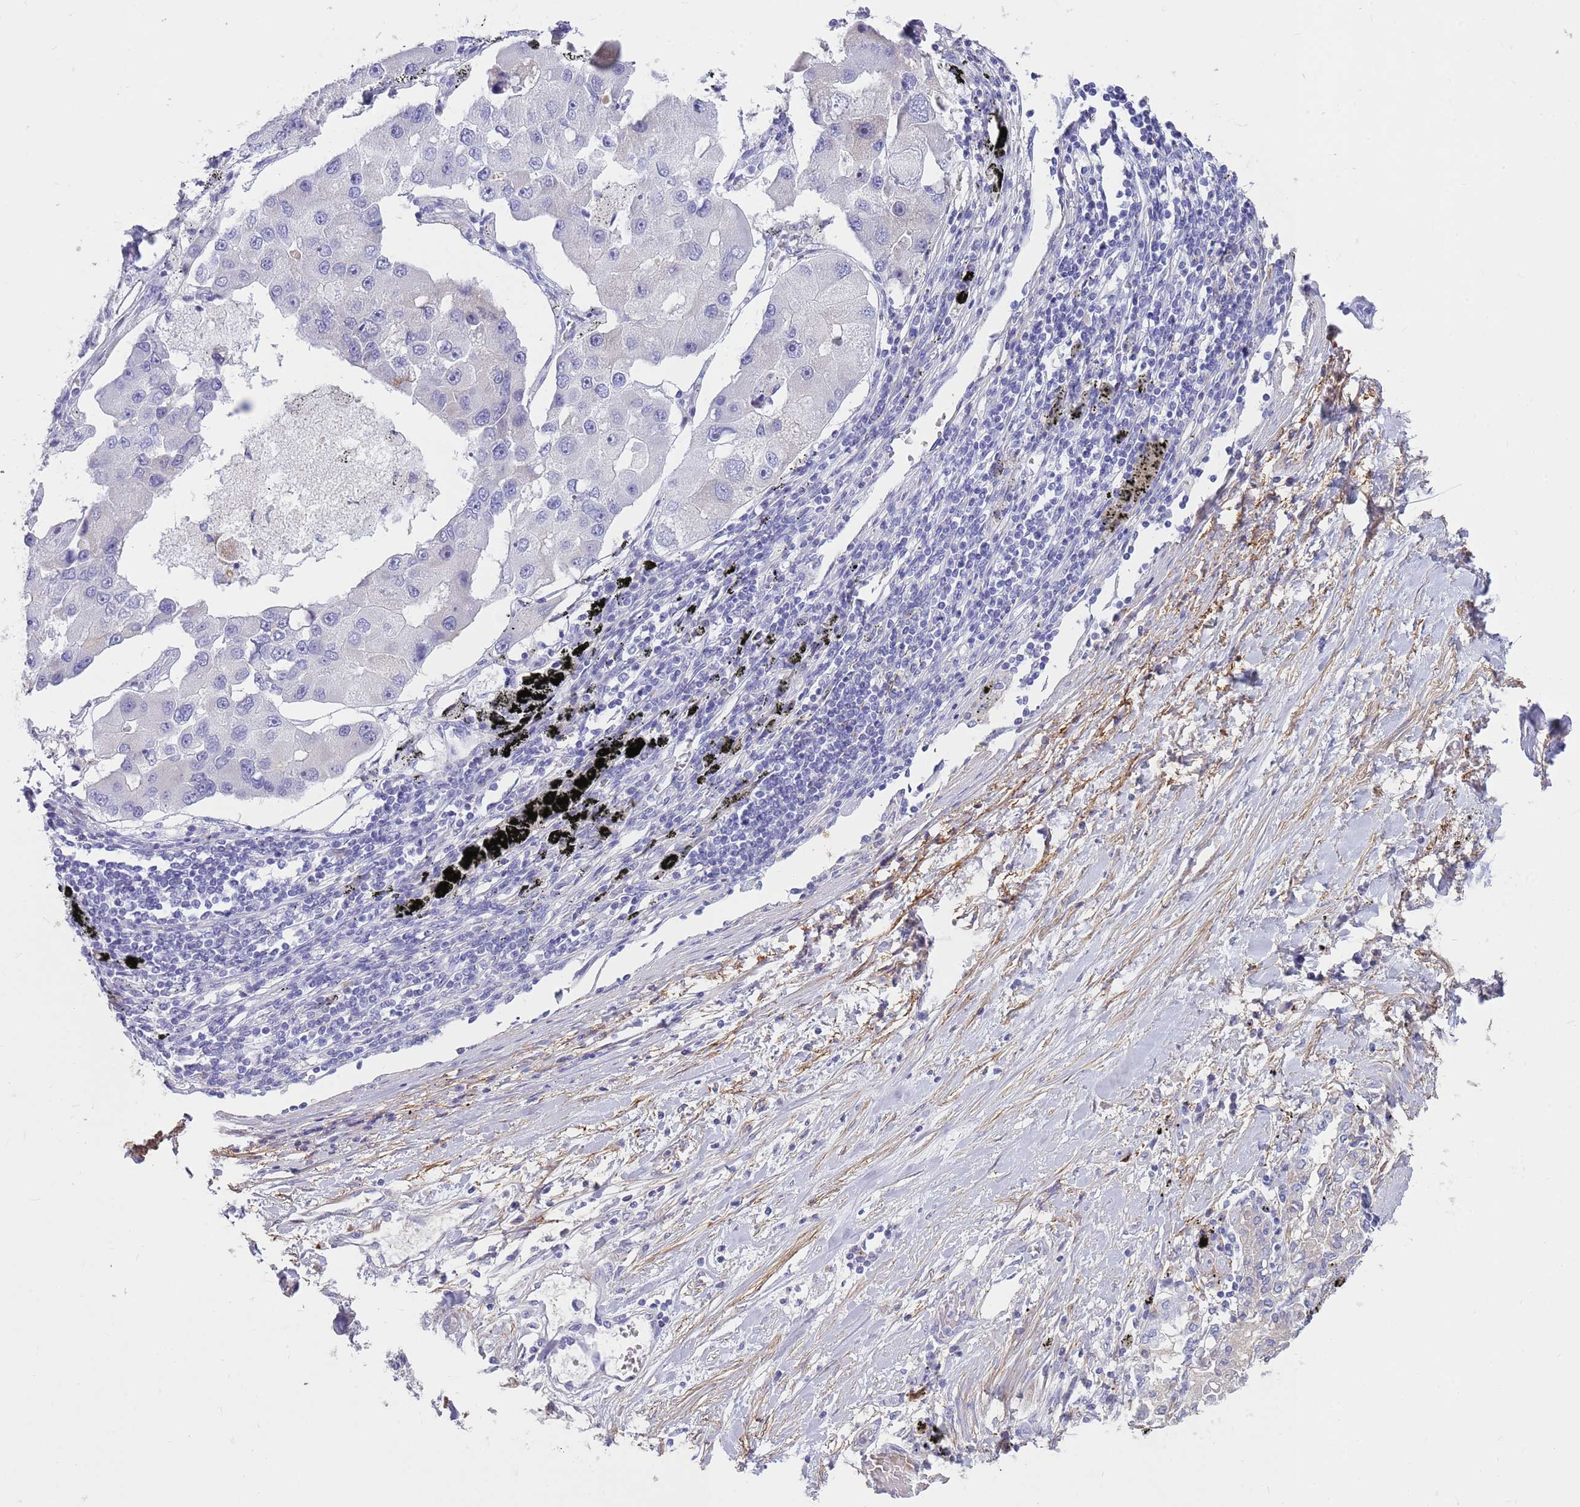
{"staining": {"intensity": "negative", "quantity": "none", "location": "none"}, "tissue": "lung cancer", "cell_type": "Tumor cells", "image_type": "cancer", "snomed": [{"axis": "morphology", "description": "Adenocarcinoma, NOS"}, {"axis": "topography", "description": "Lung"}], "caption": "High power microscopy image of an immunohistochemistry image of lung cancer (adenocarcinoma), revealing no significant staining in tumor cells. The staining is performed using DAB brown chromogen with nuclei counter-stained in using hematoxylin.", "gene": "LEPROTL1", "patient": {"sex": "female", "age": 54}}